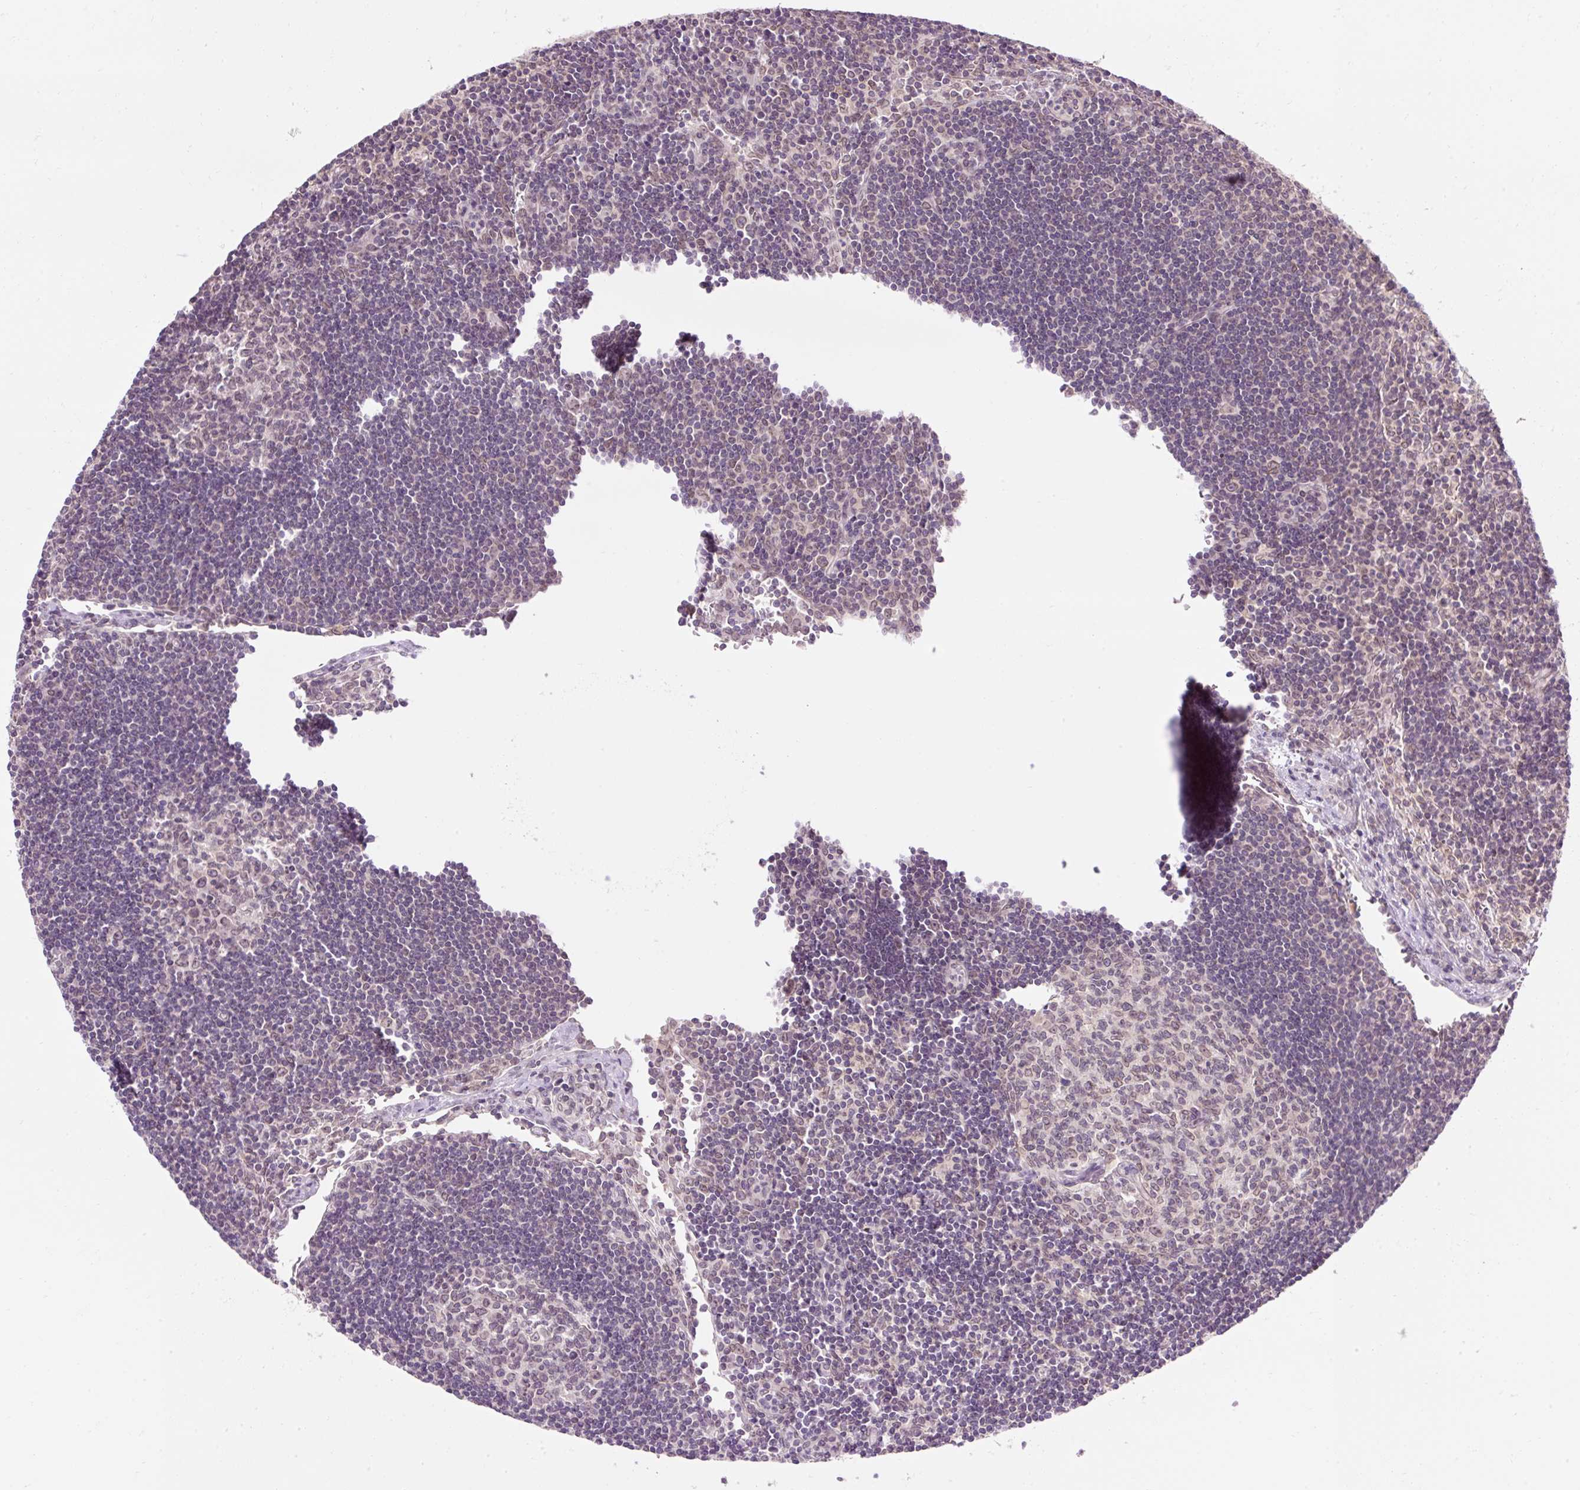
{"staining": {"intensity": "weak", "quantity": "25%-75%", "location": "cytoplasmic/membranous,nuclear"}, "tissue": "lymph node", "cell_type": "Germinal center cells", "image_type": "normal", "snomed": [{"axis": "morphology", "description": "Normal tissue, NOS"}, {"axis": "topography", "description": "Lymph node"}], "caption": "The photomicrograph shows staining of normal lymph node, revealing weak cytoplasmic/membranous,nuclear protein staining (brown color) within germinal center cells.", "gene": "ZNF610", "patient": {"sex": "female", "age": 29}}